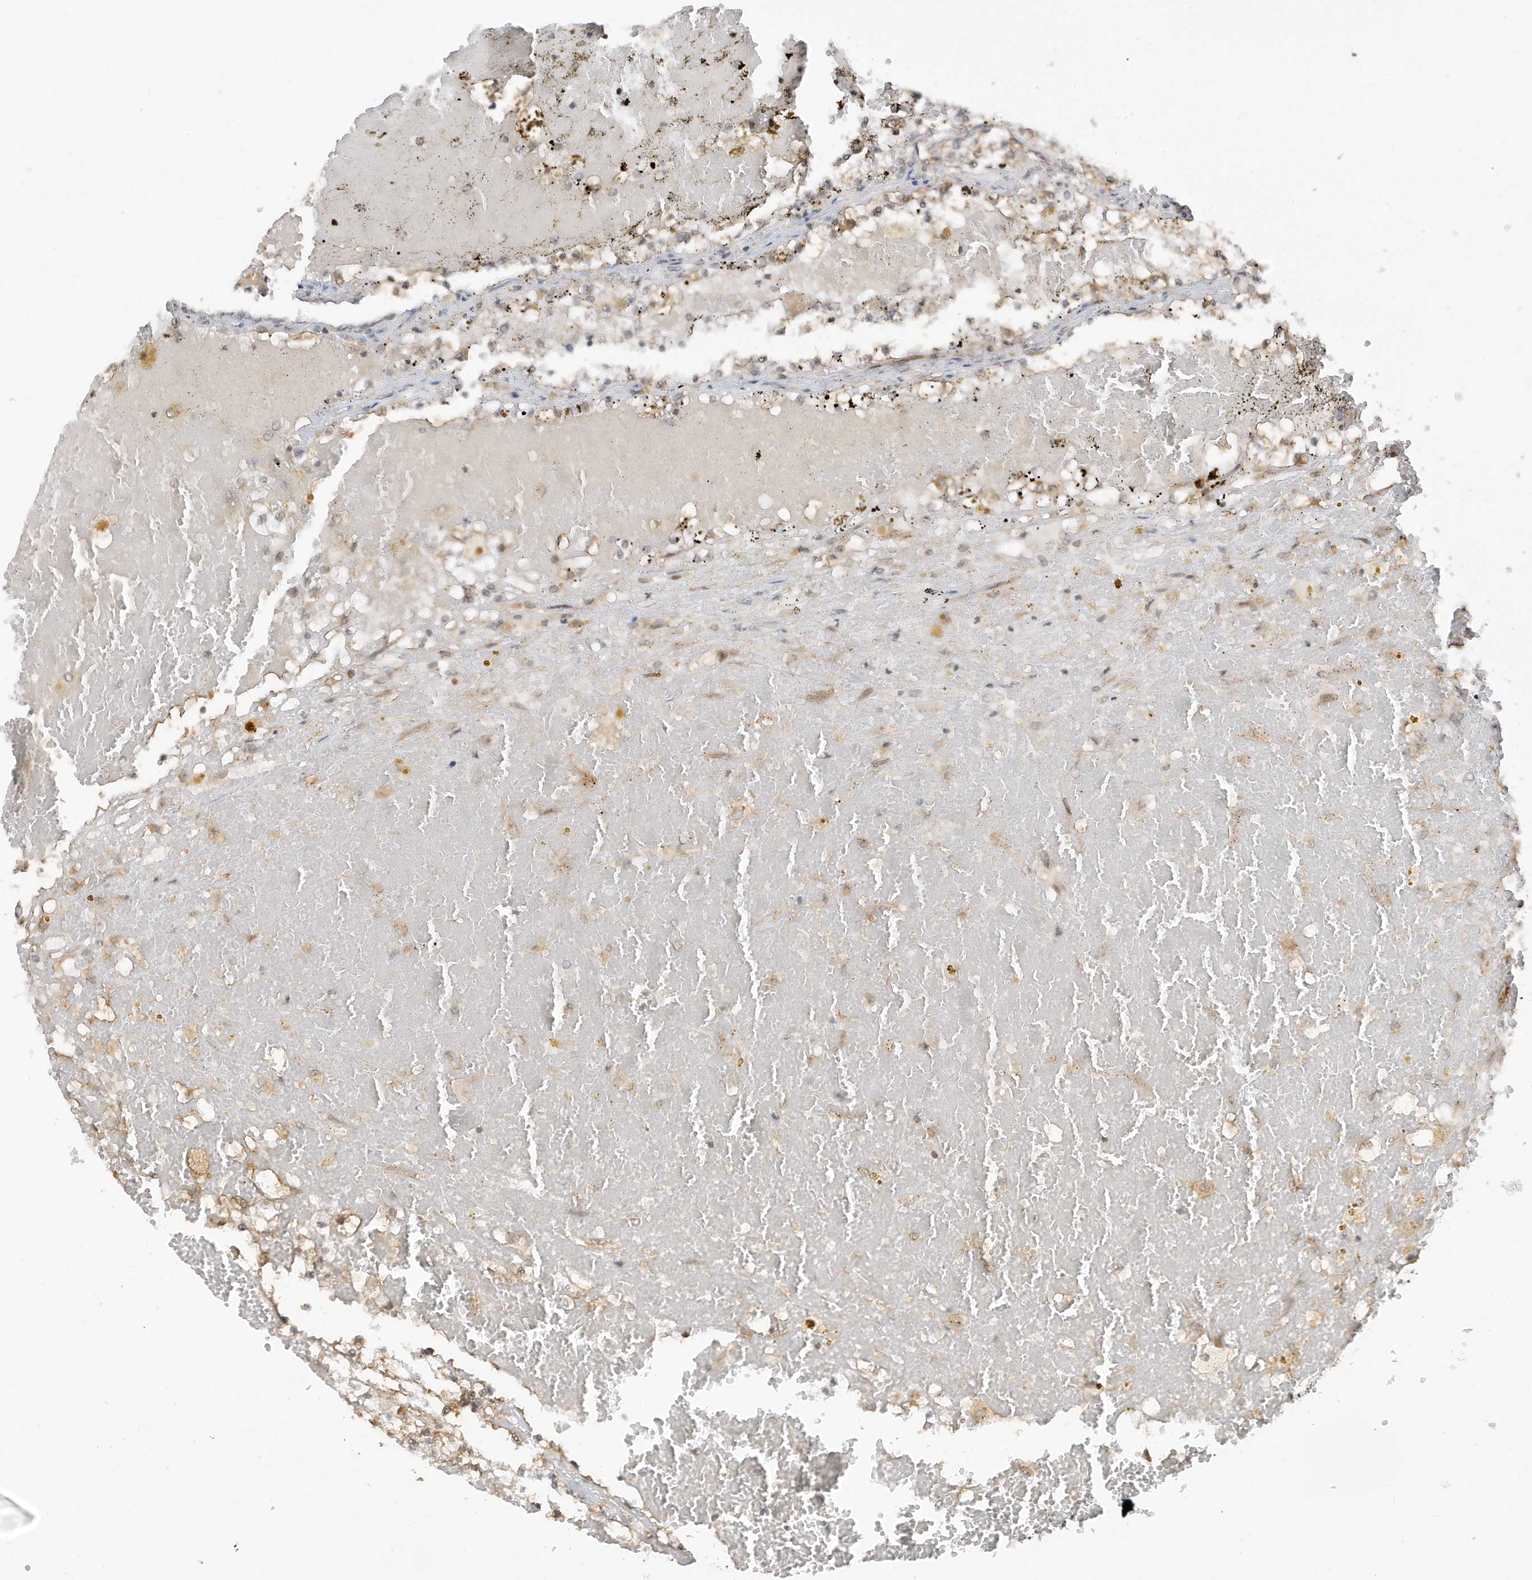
{"staining": {"intensity": "moderate", "quantity": ">75%", "location": "cytoplasmic/membranous"}, "tissue": "renal cancer", "cell_type": "Tumor cells", "image_type": "cancer", "snomed": [{"axis": "morphology", "description": "Normal tissue, NOS"}, {"axis": "morphology", "description": "Adenocarcinoma, NOS"}, {"axis": "topography", "description": "Kidney"}], "caption": "A photomicrograph of human adenocarcinoma (renal) stained for a protein reveals moderate cytoplasmic/membranous brown staining in tumor cells.", "gene": "TAB3", "patient": {"sex": "male", "age": 68}}